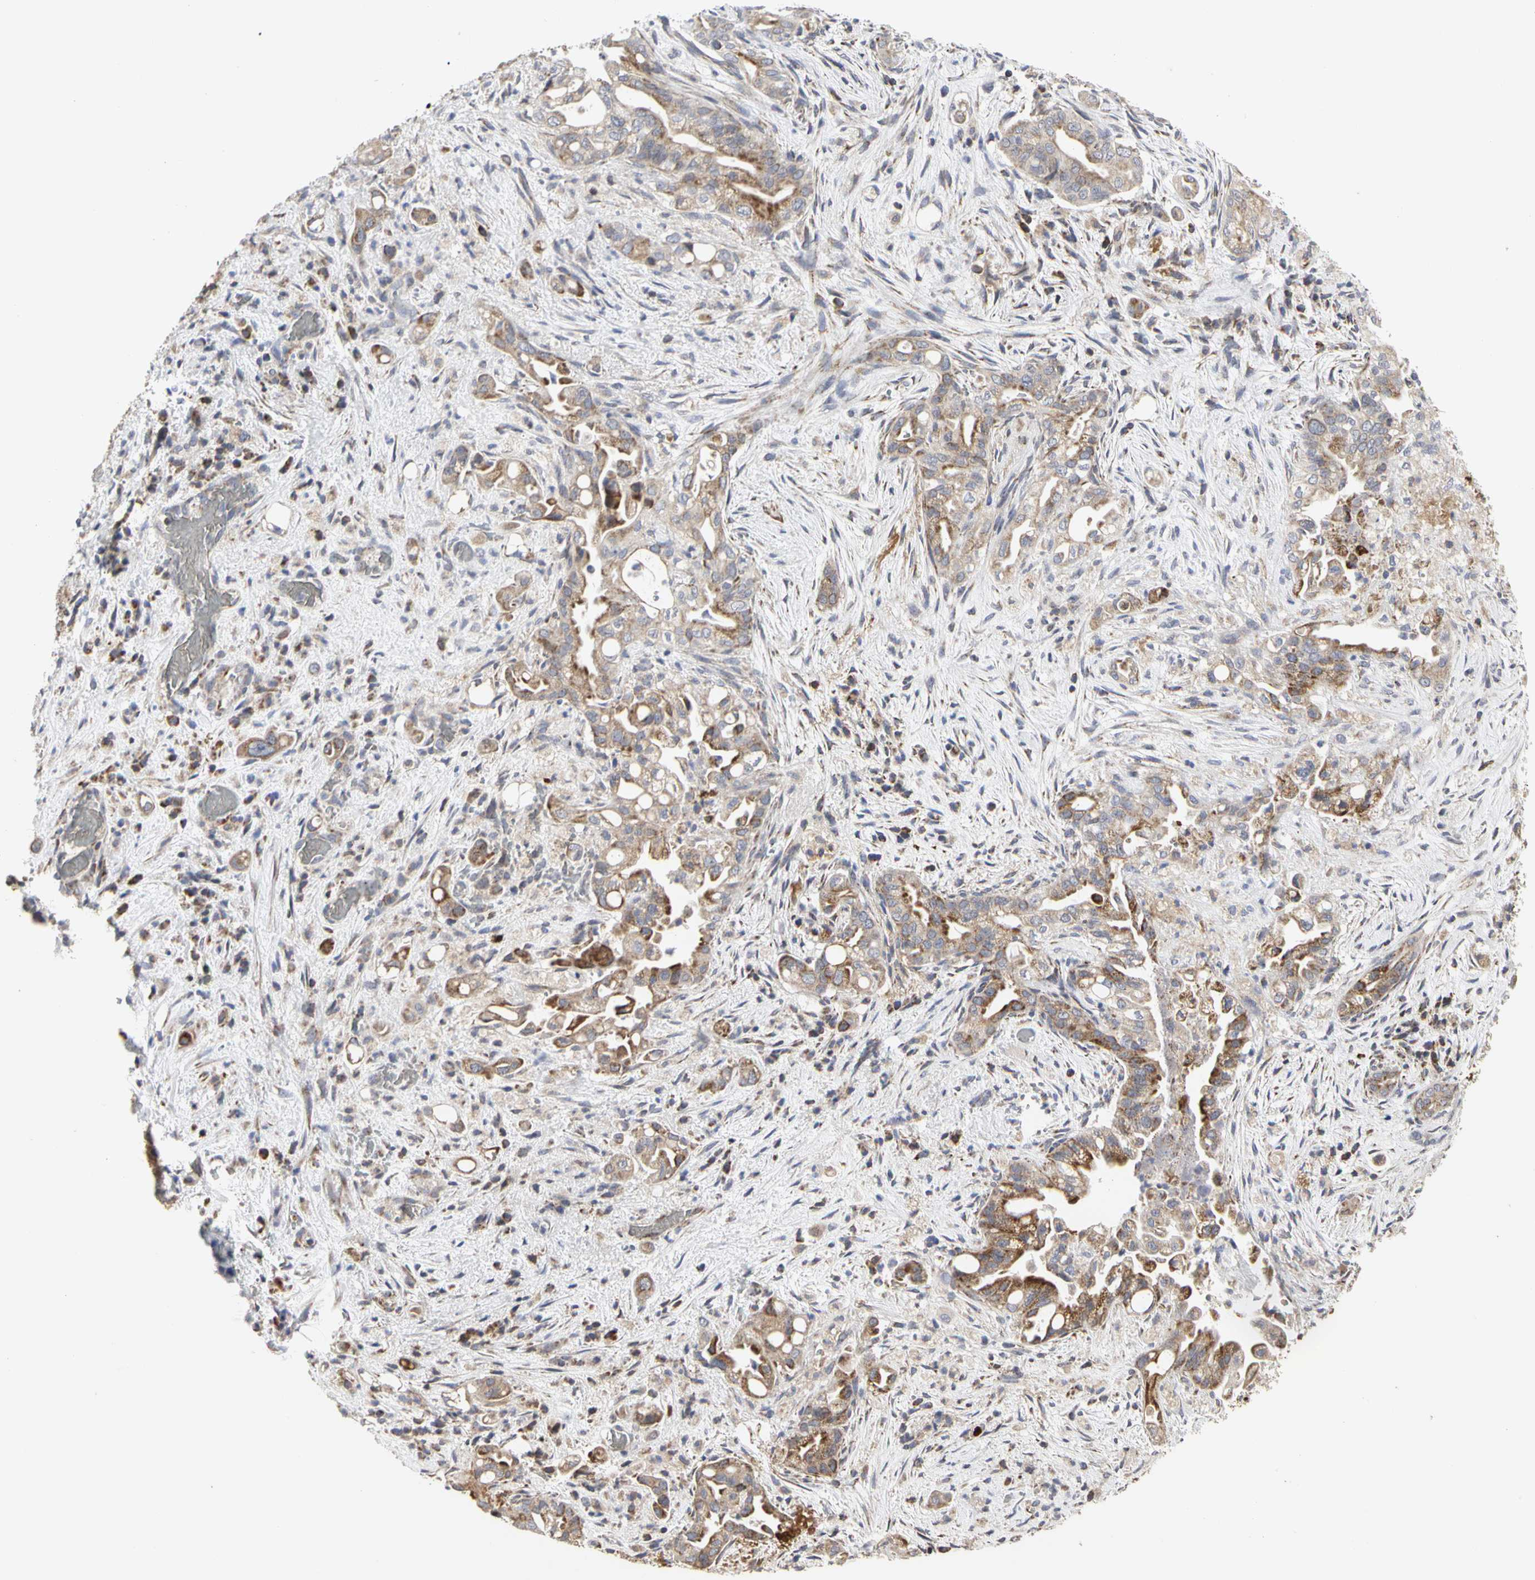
{"staining": {"intensity": "moderate", "quantity": ">75%", "location": "cytoplasmic/membranous"}, "tissue": "liver cancer", "cell_type": "Tumor cells", "image_type": "cancer", "snomed": [{"axis": "morphology", "description": "Cholangiocarcinoma"}, {"axis": "topography", "description": "Liver"}], "caption": "Cholangiocarcinoma (liver) stained with IHC exhibits moderate cytoplasmic/membranous staining in approximately >75% of tumor cells.", "gene": "TSKU", "patient": {"sex": "female", "age": 68}}